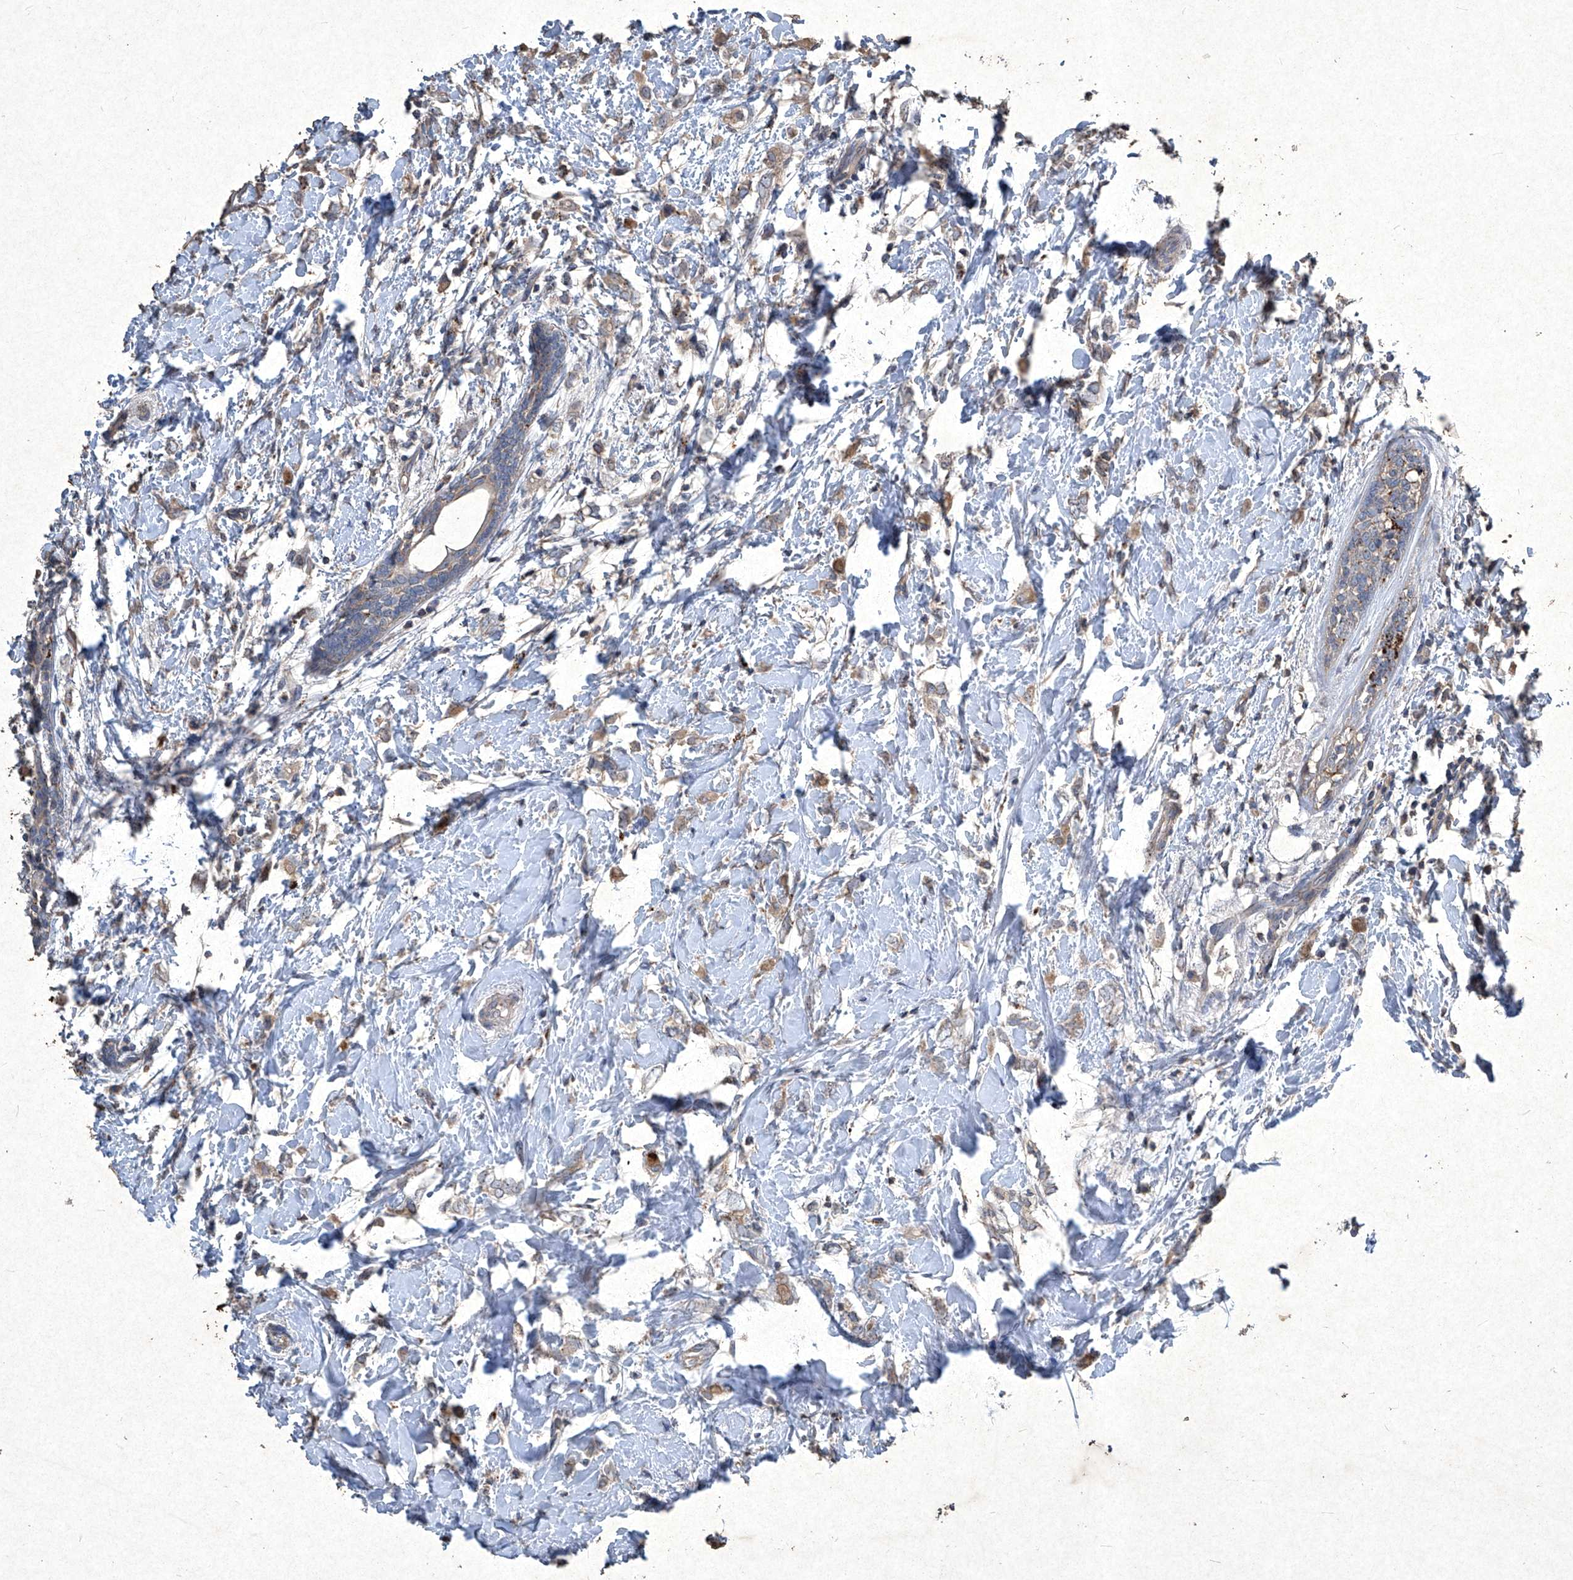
{"staining": {"intensity": "moderate", "quantity": ">75%", "location": "cytoplasmic/membranous"}, "tissue": "breast cancer", "cell_type": "Tumor cells", "image_type": "cancer", "snomed": [{"axis": "morphology", "description": "Normal tissue, NOS"}, {"axis": "morphology", "description": "Lobular carcinoma"}, {"axis": "topography", "description": "Breast"}], "caption": "Tumor cells exhibit medium levels of moderate cytoplasmic/membranous expression in approximately >75% of cells in human breast cancer. (Brightfield microscopy of DAB IHC at high magnification).", "gene": "MED16", "patient": {"sex": "female", "age": 47}}